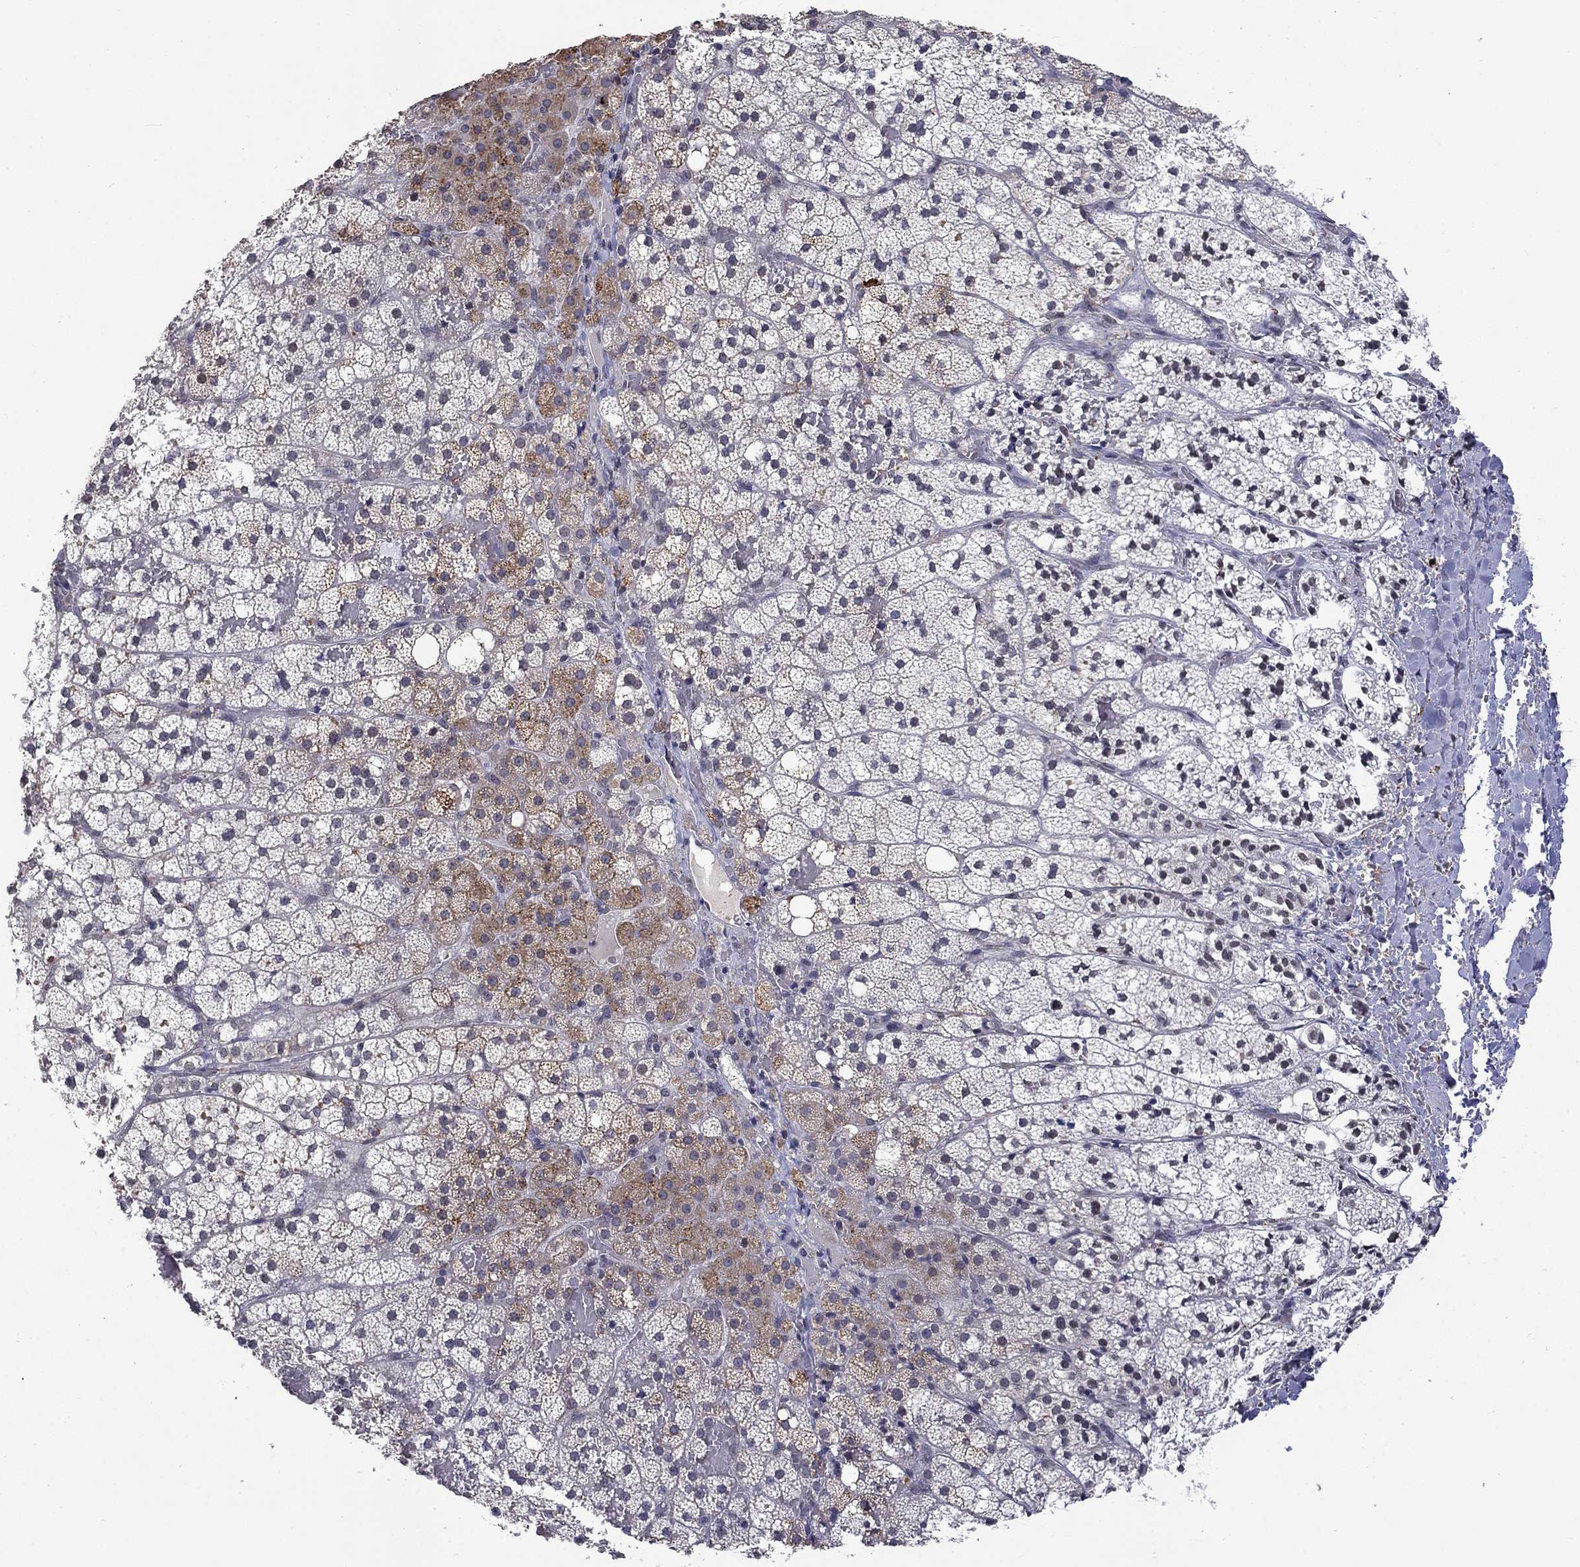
{"staining": {"intensity": "moderate", "quantity": "<25%", "location": "cytoplasmic/membranous"}, "tissue": "adrenal gland", "cell_type": "Glandular cells", "image_type": "normal", "snomed": [{"axis": "morphology", "description": "Normal tissue, NOS"}, {"axis": "topography", "description": "Adrenal gland"}], "caption": "This is a photomicrograph of immunohistochemistry (IHC) staining of benign adrenal gland, which shows moderate positivity in the cytoplasmic/membranous of glandular cells.", "gene": "GRIA3", "patient": {"sex": "male", "age": 53}}